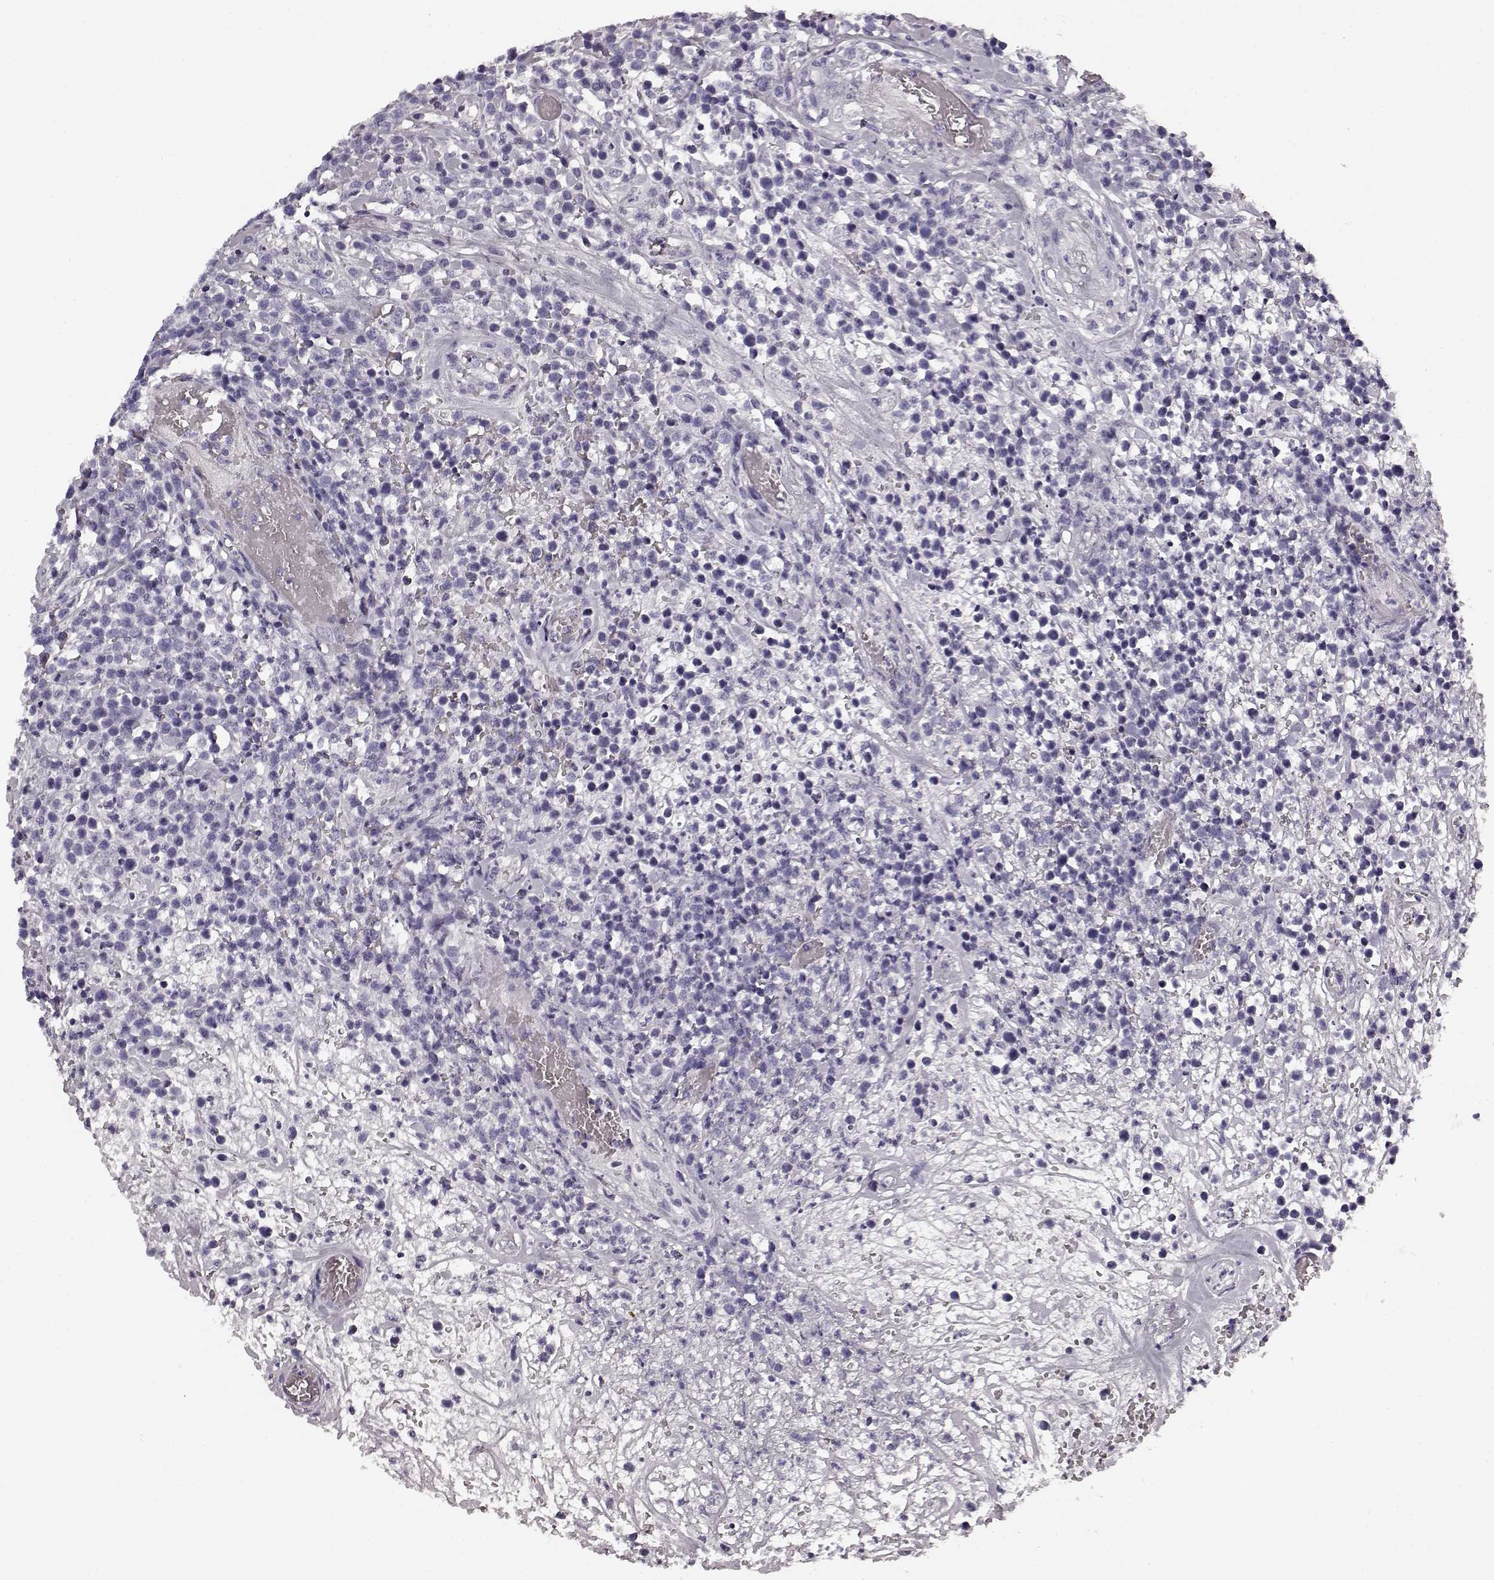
{"staining": {"intensity": "negative", "quantity": "none", "location": "none"}, "tissue": "lymphoma", "cell_type": "Tumor cells", "image_type": "cancer", "snomed": [{"axis": "morphology", "description": "Malignant lymphoma, non-Hodgkin's type, High grade"}, {"axis": "topography", "description": "Soft tissue"}], "caption": "Immunohistochemistry (IHC) image of neoplastic tissue: human lymphoma stained with DAB demonstrates no significant protein staining in tumor cells.", "gene": "TMPRSS15", "patient": {"sex": "female", "age": 56}}